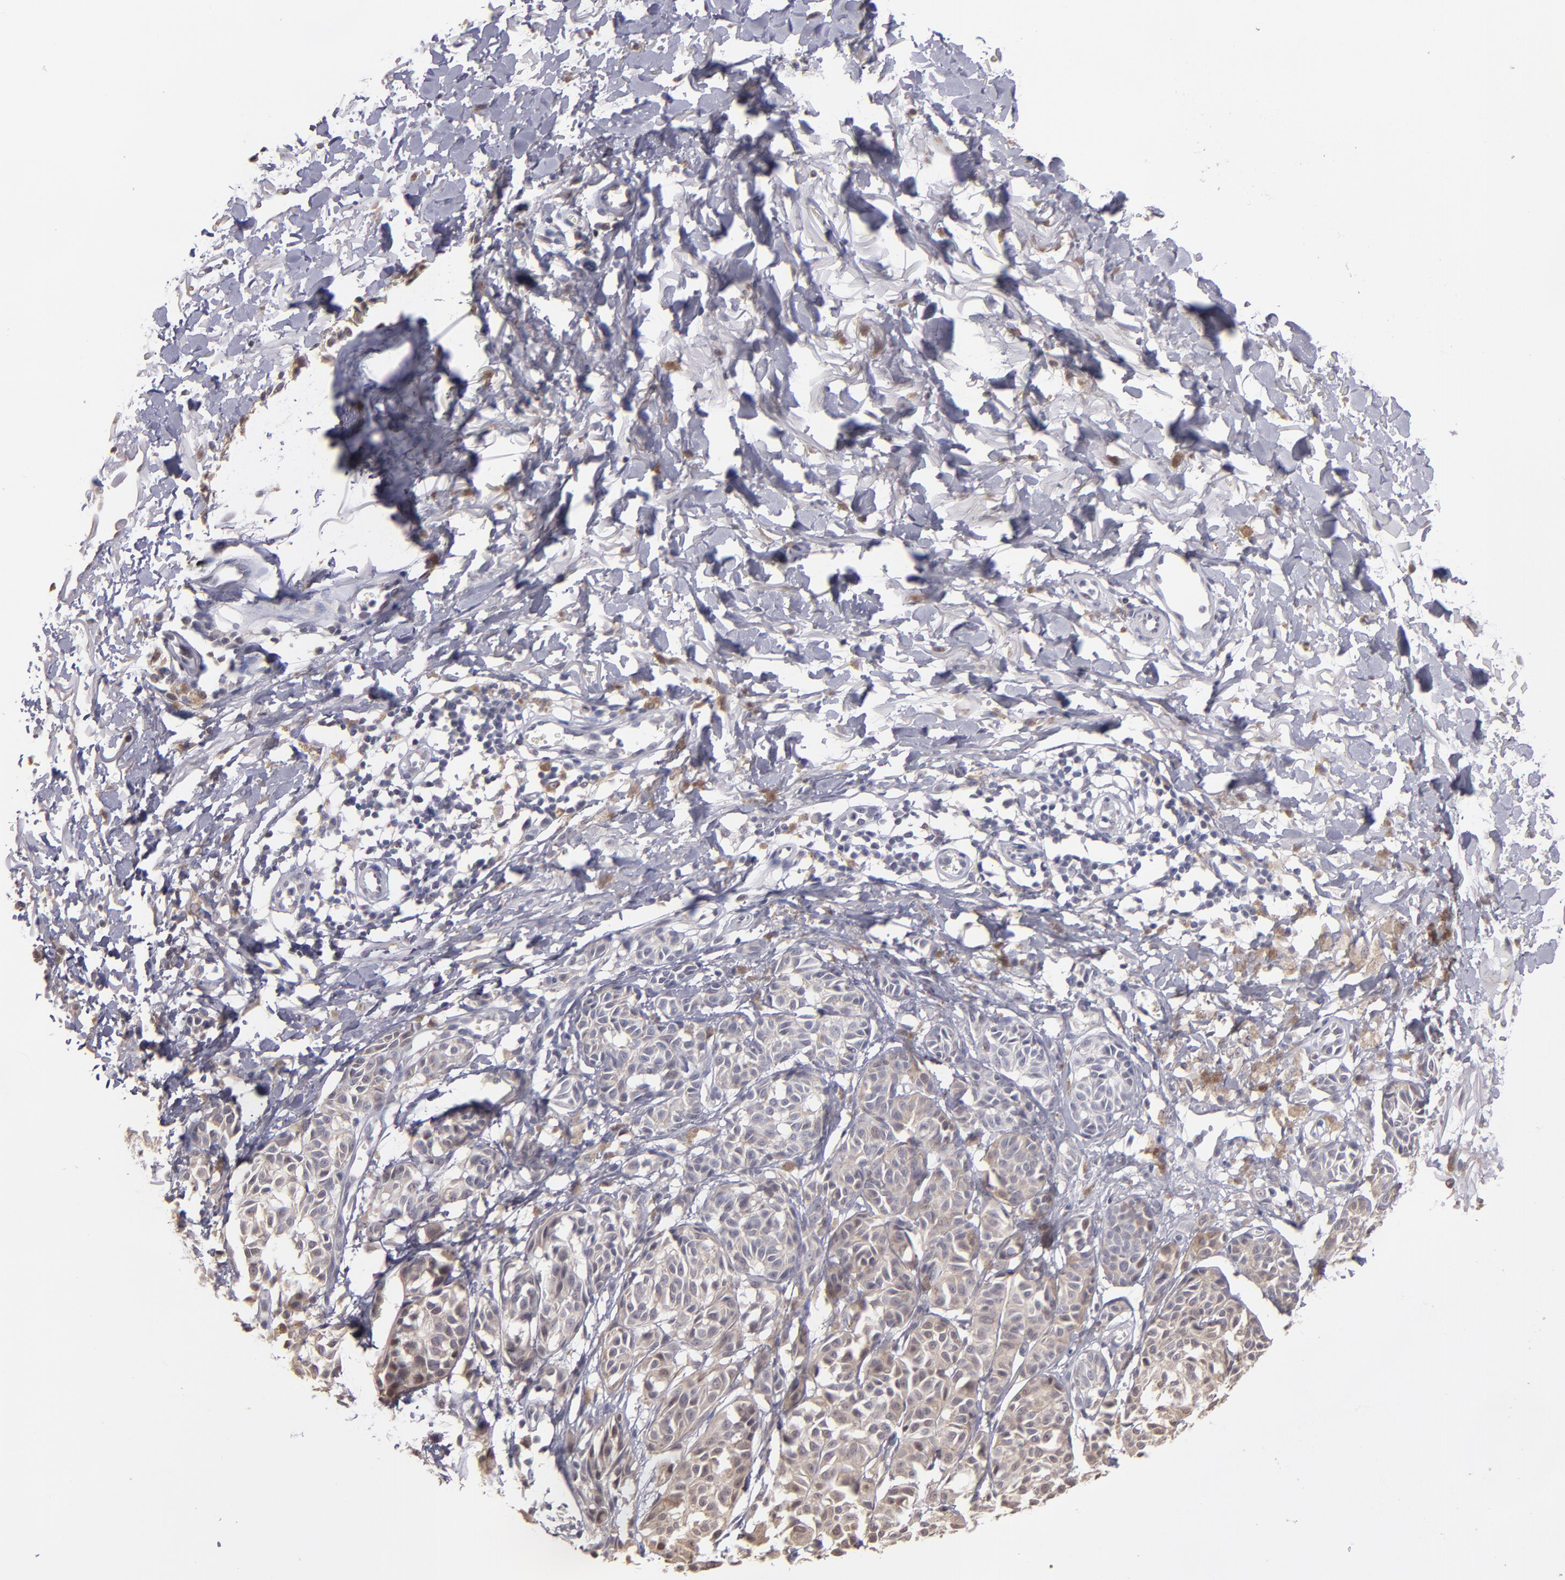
{"staining": {"intensity": "weak", "quantity": "25%-75%", "location": "cytoplasmic/membranous"}, "tissue": "melanoma", "cell_type": "Tumor cells", "image_type": "cancer", "snomed": [{"axis": "morphology", "description": "Malignant melanoma, NOS"}, {"axis": "topography", "description": "Skin"}], "caption": "Malignant melanoma stained with DAB (3,3'-diaminobenzidine) IHC displays low levels of weak cytoplasmic/membranous positivity in approximately 25%-75% of tumor cells. The protein of interest is shown in brown color, while the nuclei are stained blue.", "gene": "NRXN3", "patient": {"sex": "male", "age": 76}}